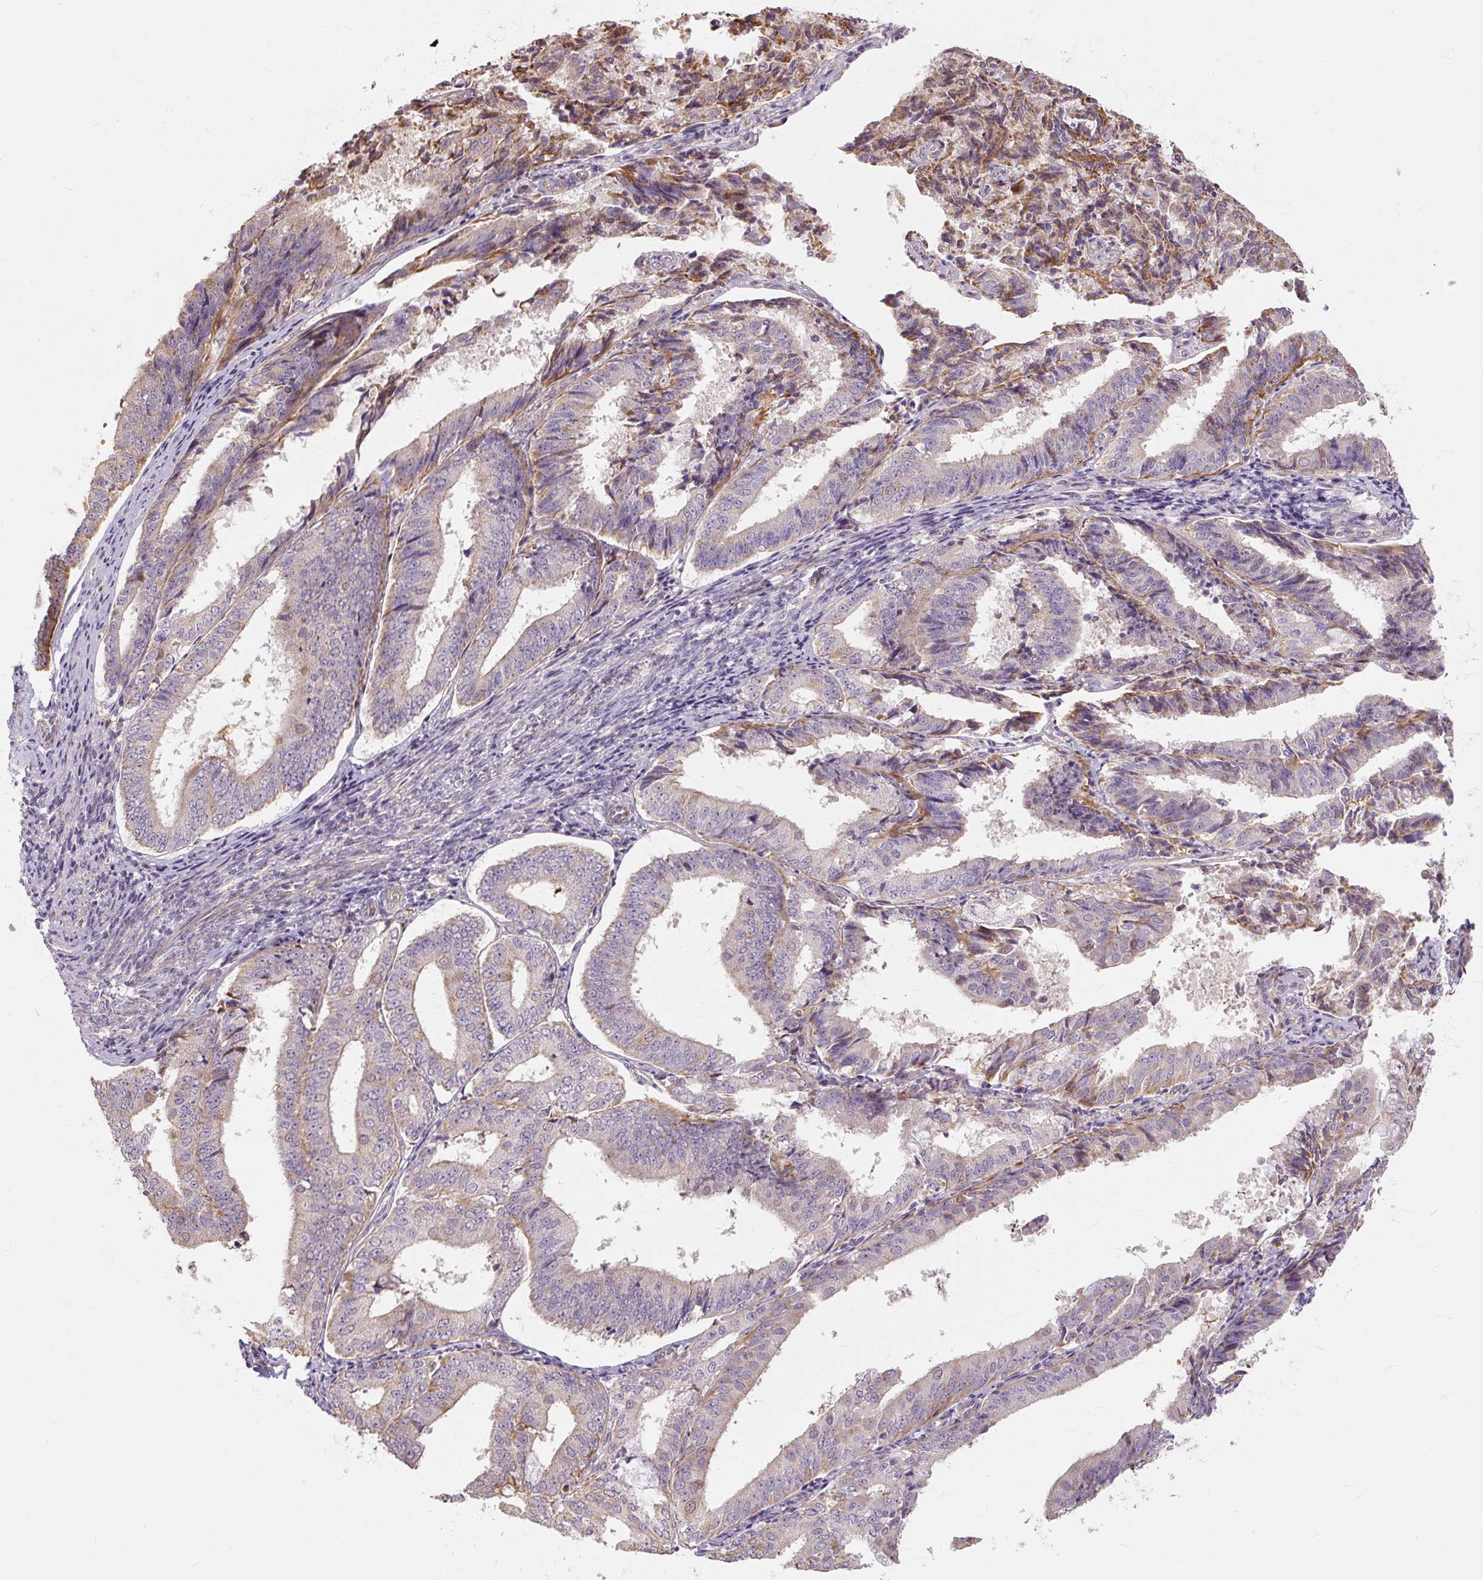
{"staining": {"intensity": "negative", "quantity": "none", "location": "none"}, "tissue": "endometrial cancer", "cell_type": "Tumor cells", "image_type": "cancer", "snomed": [{"axis": "morphology", "description": "Adenocarcinoma, NOS"}, {"axis": "topography", "description": "Endometrium"}], "caption": "The micrograph exhibits no staining of tumor cells in adenocarcinoma (endometrial).", "gene": "RB1CC1", "patient": {"sex": "female", "age": 63}}